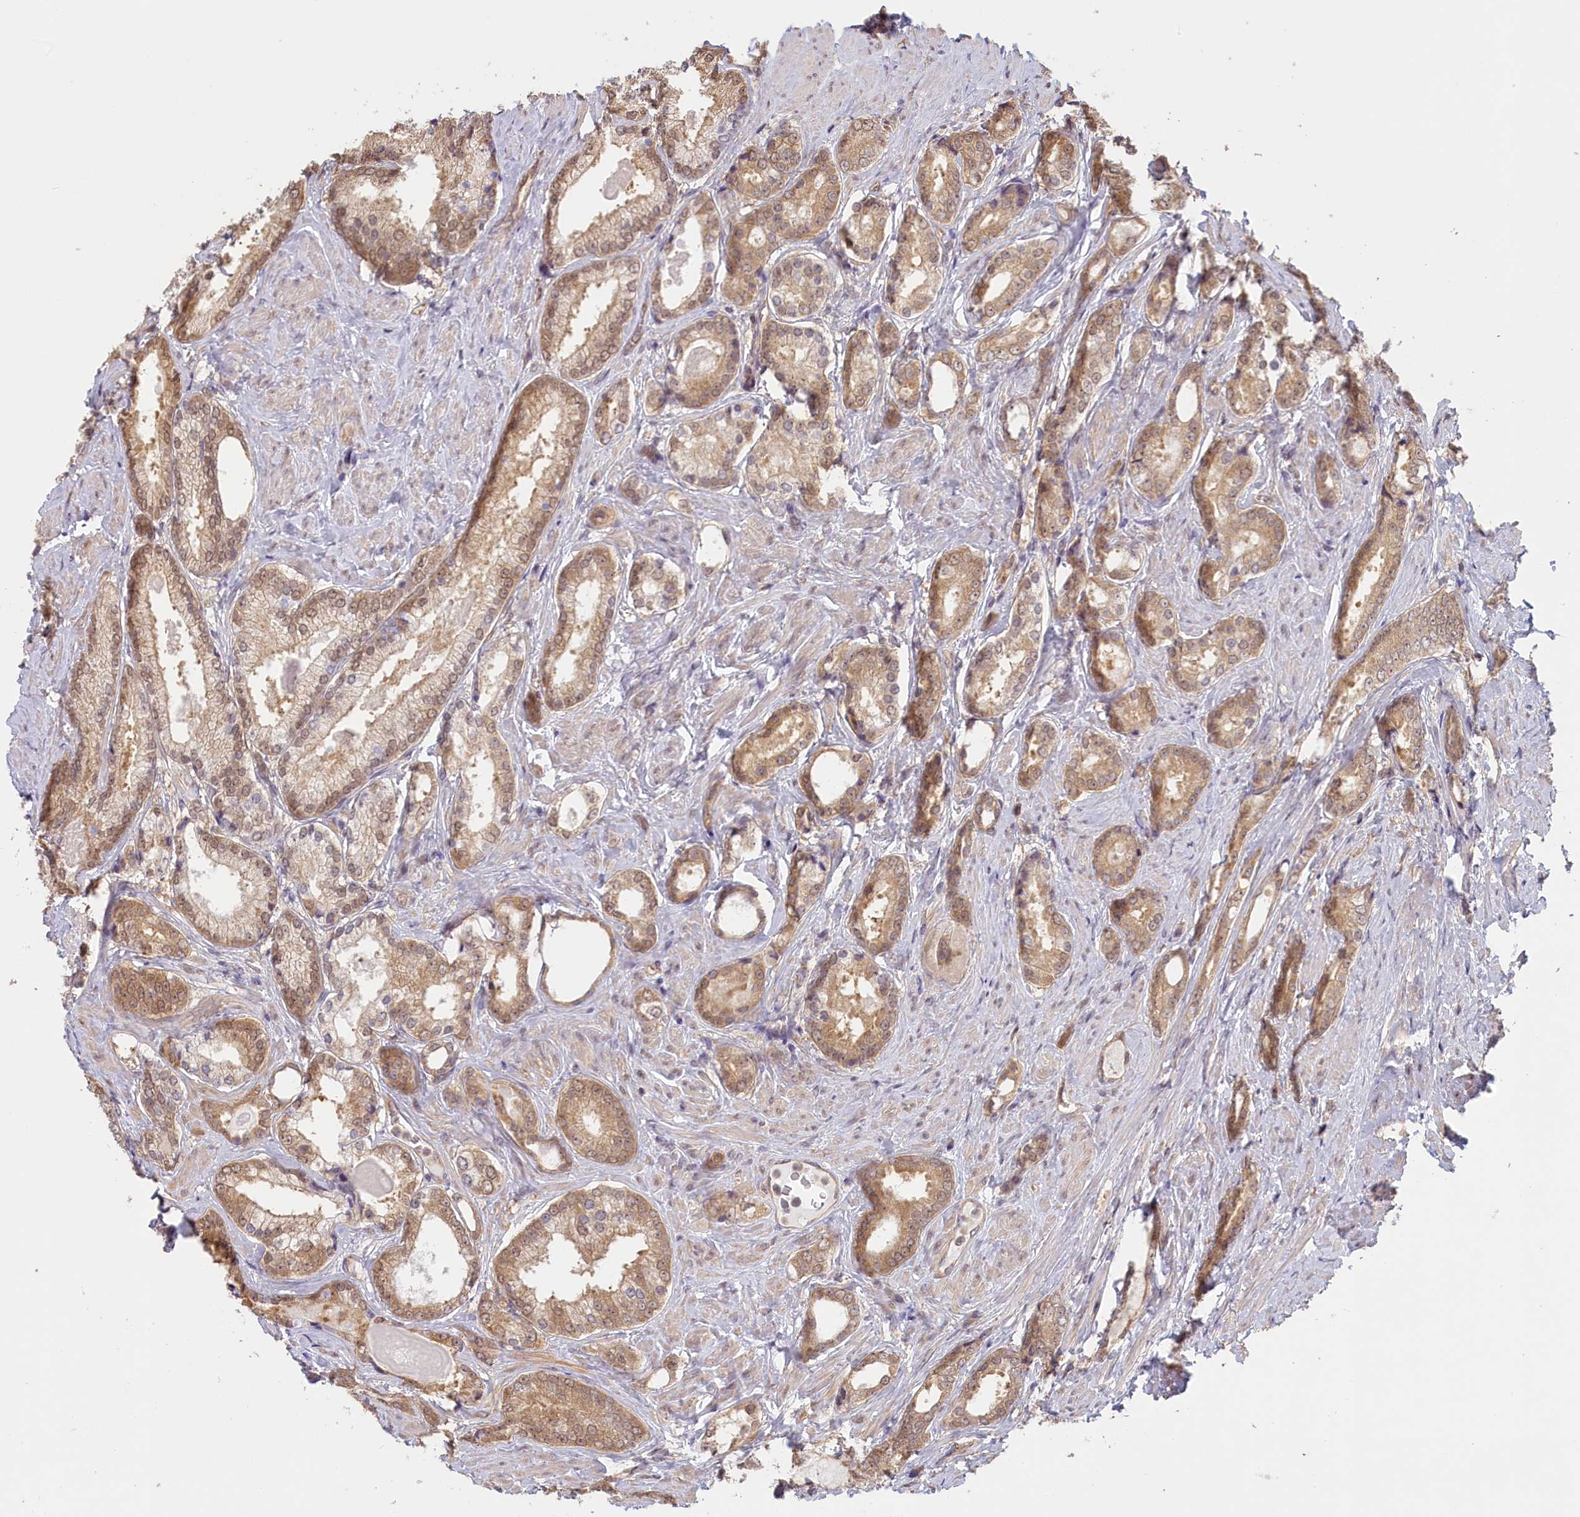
{"staining": {"intensity": "moderate", "quantity": ">75%", "location": "cytoplasmic/membranous,nuclear"}, "tissue": "prostate cancer", "cell_type": "Tumor cells", "image_type": "cancer", "snomed": [{"axis": "morphology", "description": "Adenocarcinoma, Low grade"}, {"axis": "topography", "description": "Prostate"}], "caption": "Human prostate adenocarcinoma (low-grade) stained for a protein (brown) exhibits moderate cytoplasmic/membranous and nuclear positive staining in approximately >75% of tumor cells.", "gene": "C19orf44", "patient": {"sex": "male", "age": 68}}